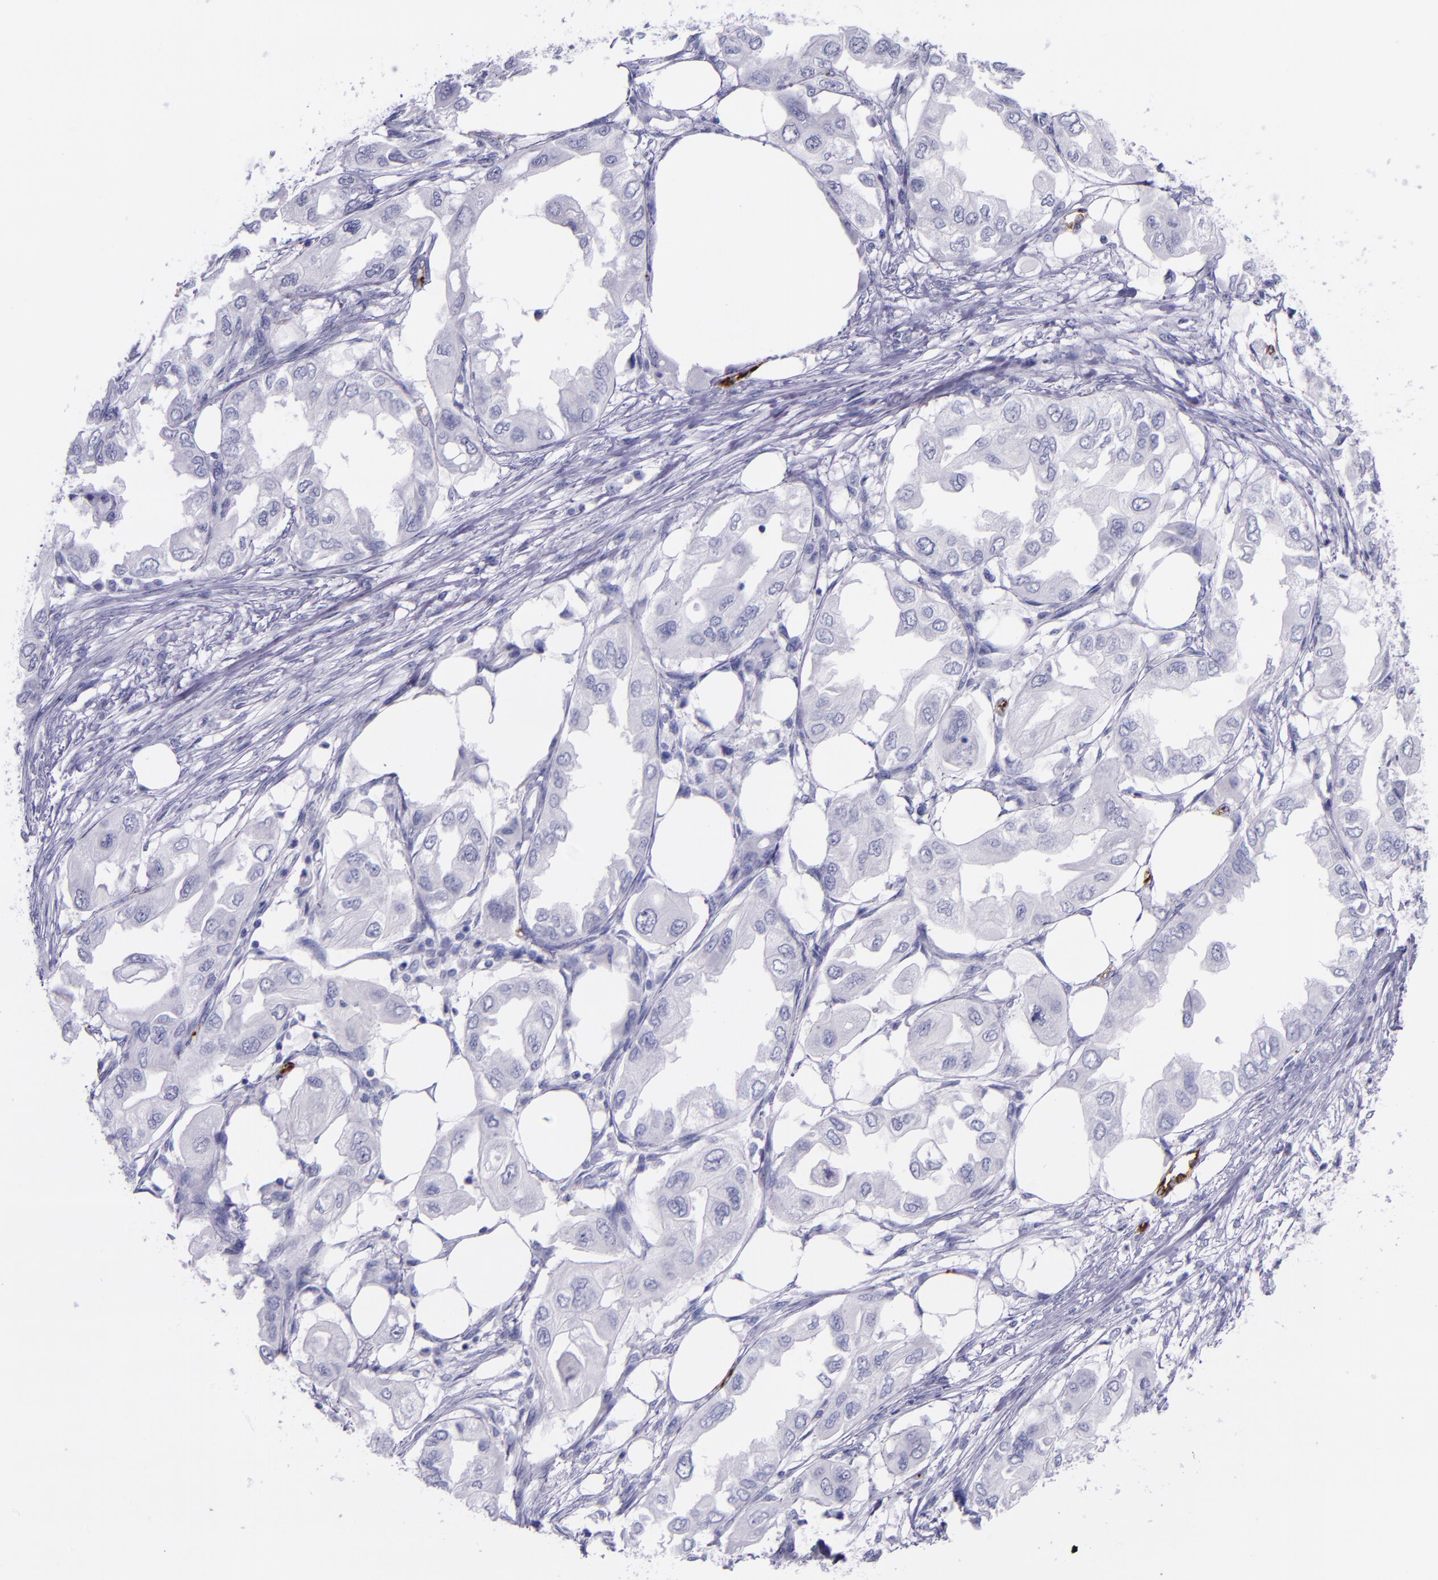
{"staining": {"intensity": "negative", "quantity": "none", "location": "none"}, "tissue": "endometrial cancer", "cell_type": "Tumor cells", "image_type": "cancer", "snomed": [{"axis": "morphology", "description": "Adenocarcinoma, NOS"}, {"axis": "topography", "description": "Endometrium"}], "caption": "Immunohistochemical staining of human endometrial cancer (adenocarcinoma) exhibits no significant positivity in tumor cells. (Brightfield microscopy of DAB immunohistochemistry (IHC) at high magnification).", "gene": "SELE", "patient": {"sex": "female", "age": 67}}